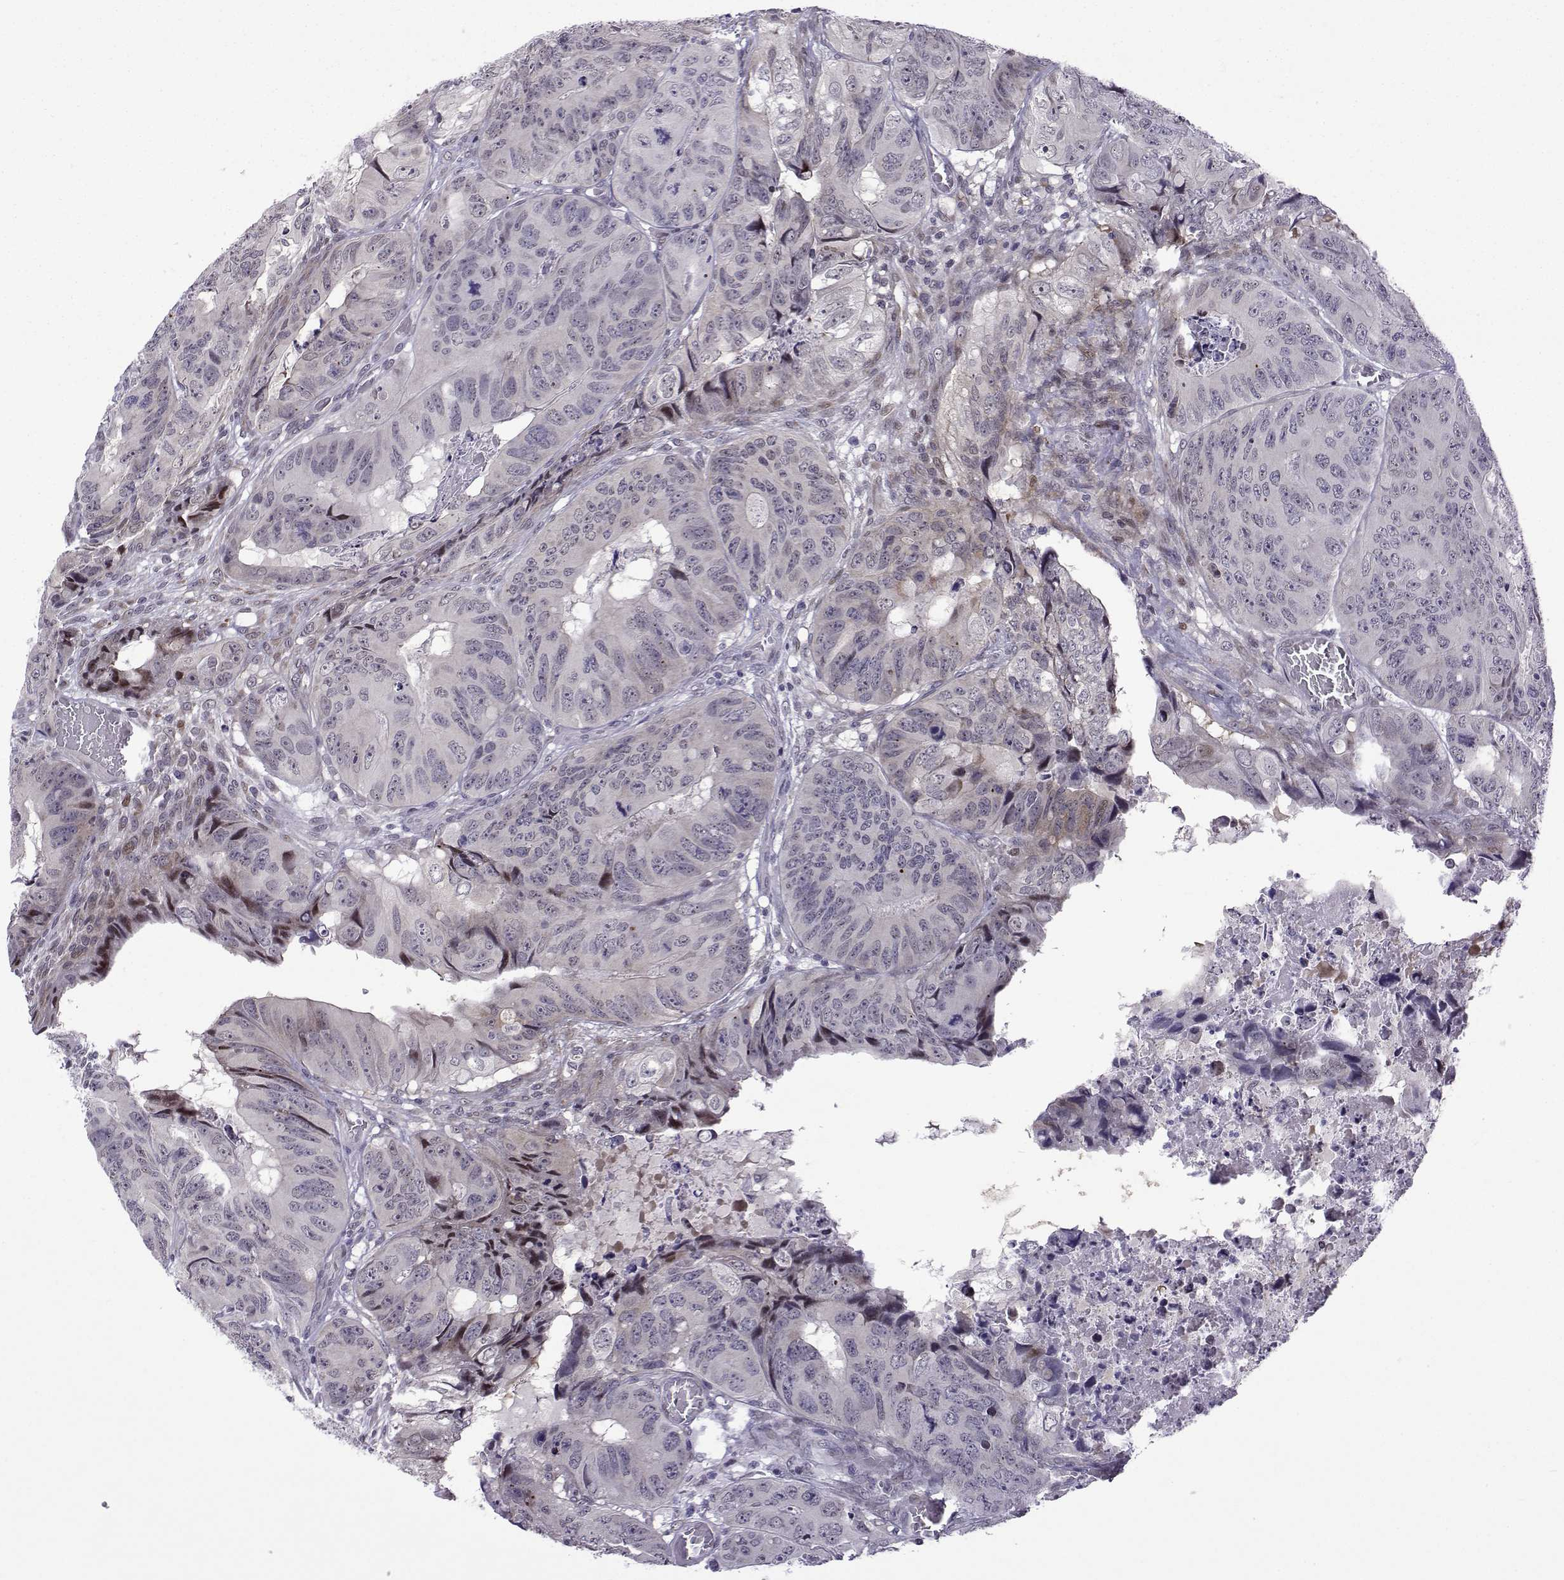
{"staining": {"intensity": "weak", "quantity": "<25%", "location": "cytoplasmic/membranous"}, "tissue": "colorectal cancer", "cell_type": "Tumor cells", "image_type": "cancer", "snomed": [{"axis": "morphology", "description": "Adenocarcinoma, NOS"}, {"axis": "topography", "description": "Colon"}], "caption": "Immunohistochemistry of human colorectal adenocarcinoma shows no staining in tumor cells.", "gene": "FGF3", "patient": {"sex": "male", "age": 79}}